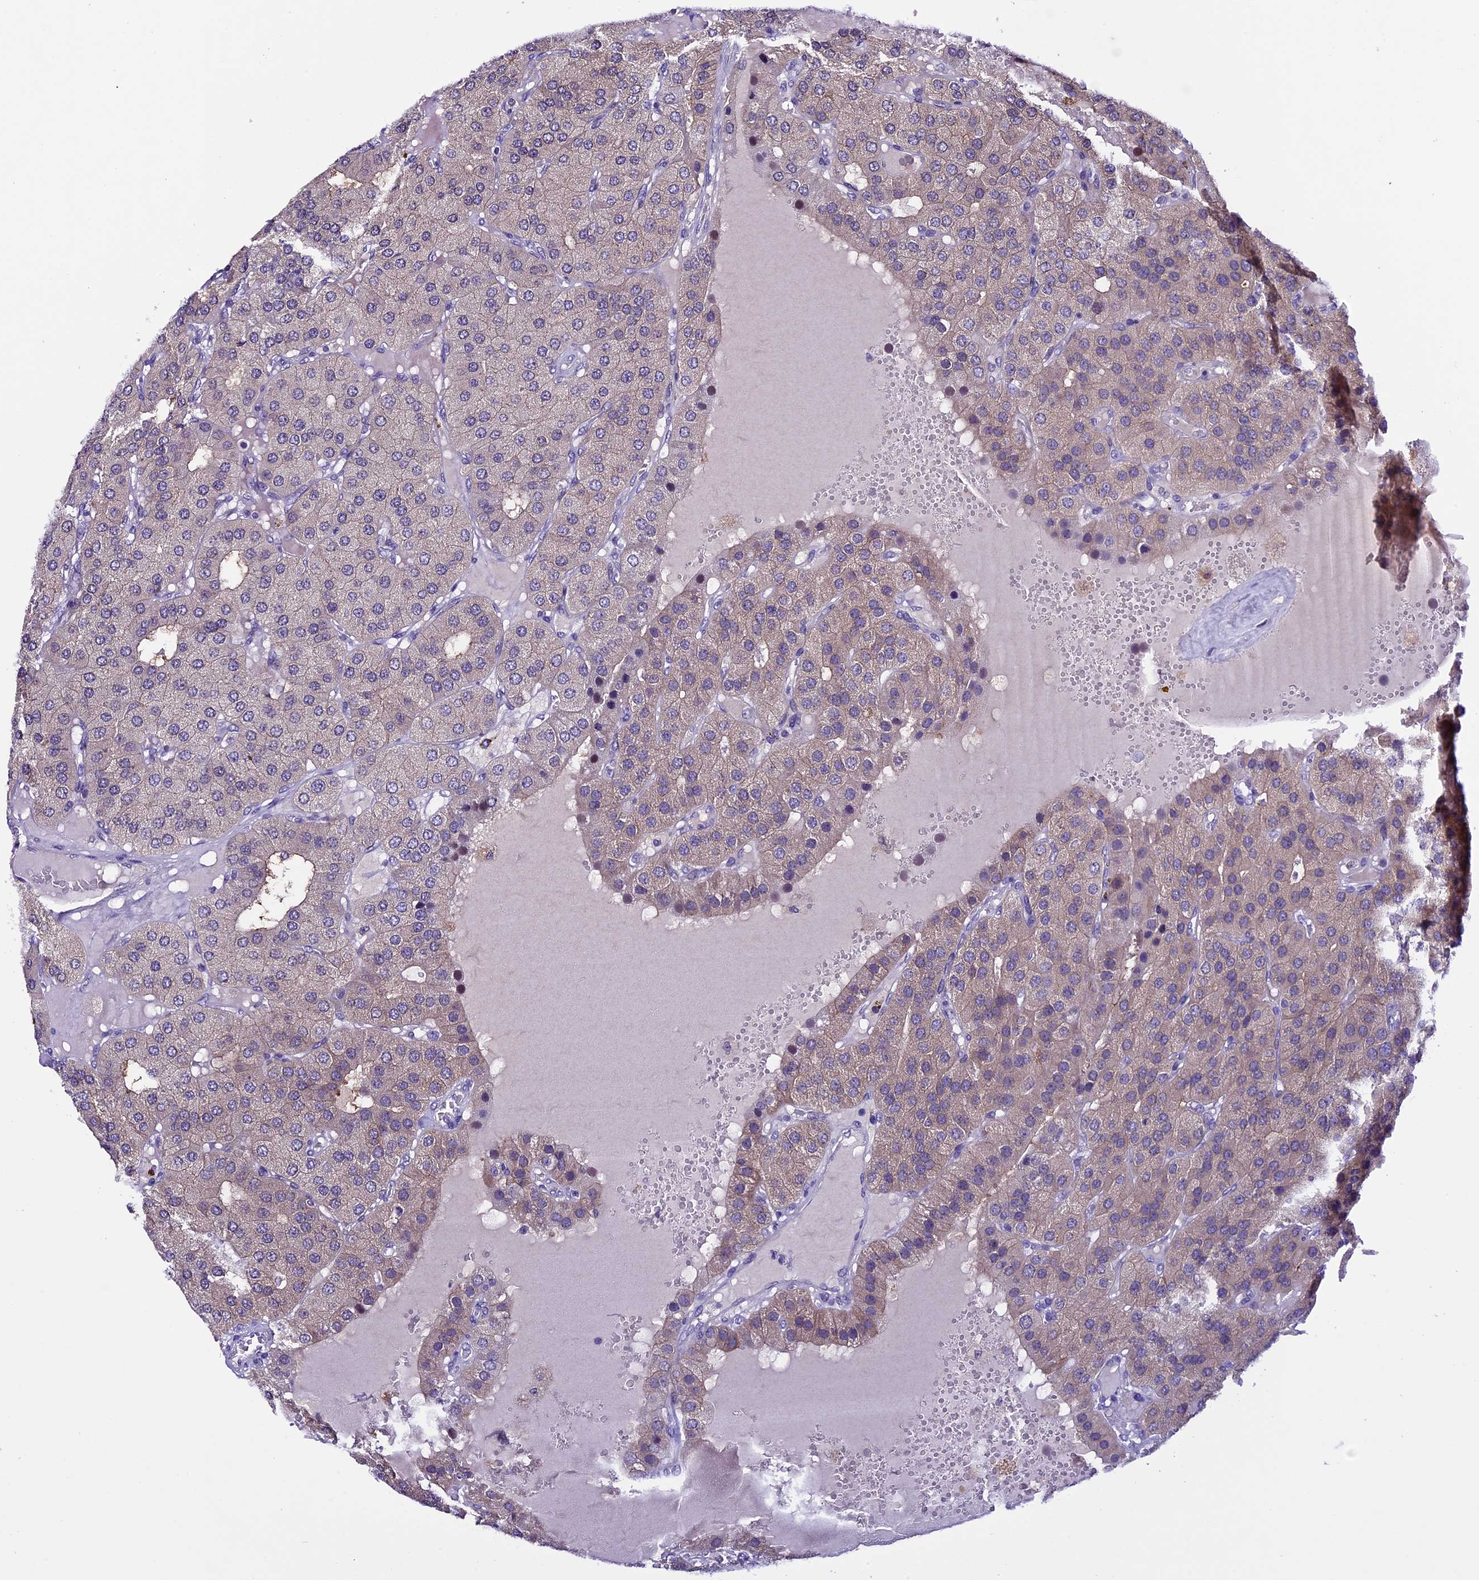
{"staining": {"intensity": "weak", "quantity": "25%-75%", "location": "cytoplasmic/membranous"}, "tissue": "parathyroid gland", "cell_type": "Glandular cells", "image_type": "normal", "snomed": [{"axis": "morphology", "description": "Normal tissue, NOS"}, {"axis": "morphology", "description": "Adenoma, NOS"}, {"axis": "topography", "description": "Parathyroid gland"}], "caption": "Weak cytoplasmic/membranous staining for a protein is seen in about 25%-75% of glandular cells of benign parathyroid gland using immunohistochemistry (IHC).", "gene": "XKR7", "patient": {"sex": "female", "age": 86}}